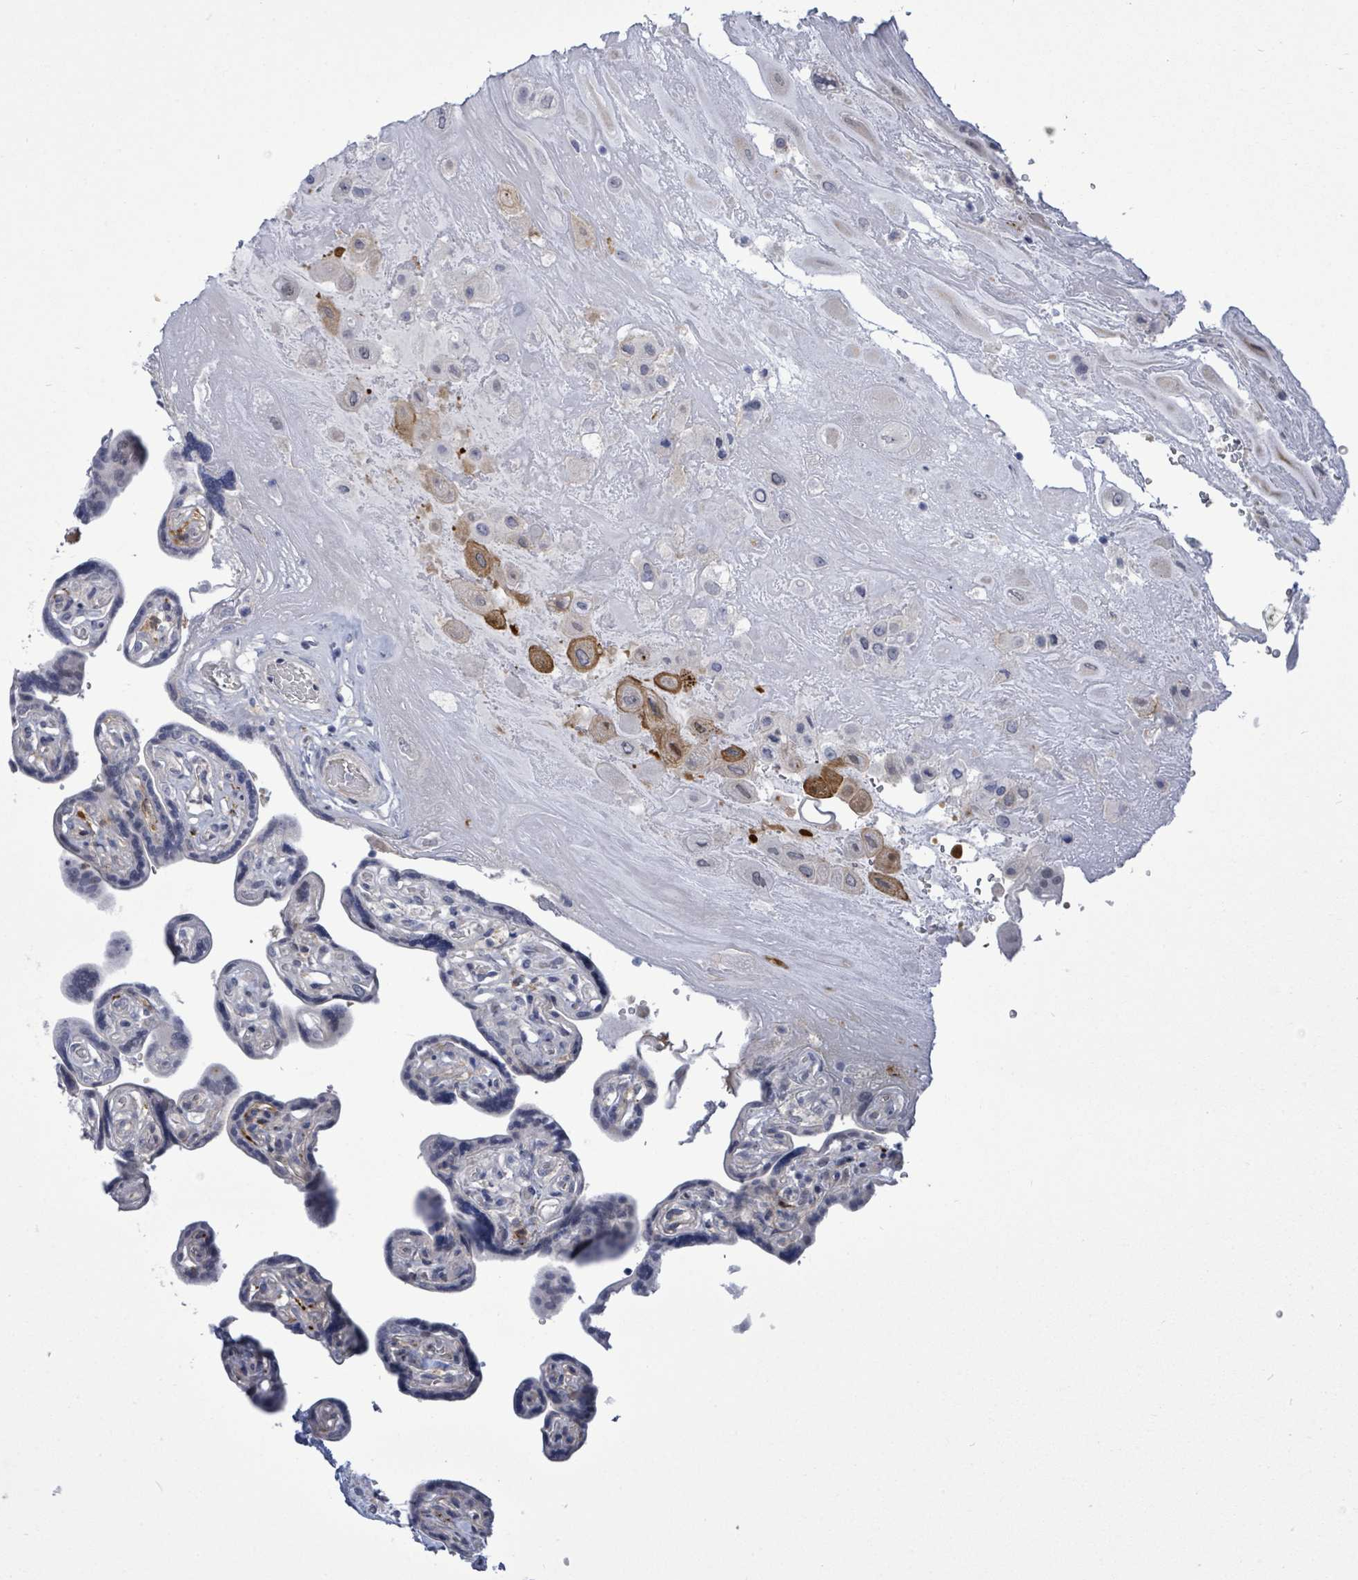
{"staining": {"intensity": "moderate", "quantity": "<25%", "location": "cytoplasmic/membranous"}, "tissue": "placenta", "cell_type": "Decidual cells", "image_type": "normal", "snomed": [{"axis": "morphology", "description": "Normal tissue, NOS"}, {"axis": "topography", "description": "Placenta"}], "caption": "Human placenta stained with a brown dye demonstrates moderate cytoplasmic/membranous positive positivity in approximately <25% of decidual cells.", "gene": "CT45A10", "patient": {"sex": "female", "age": 32}}